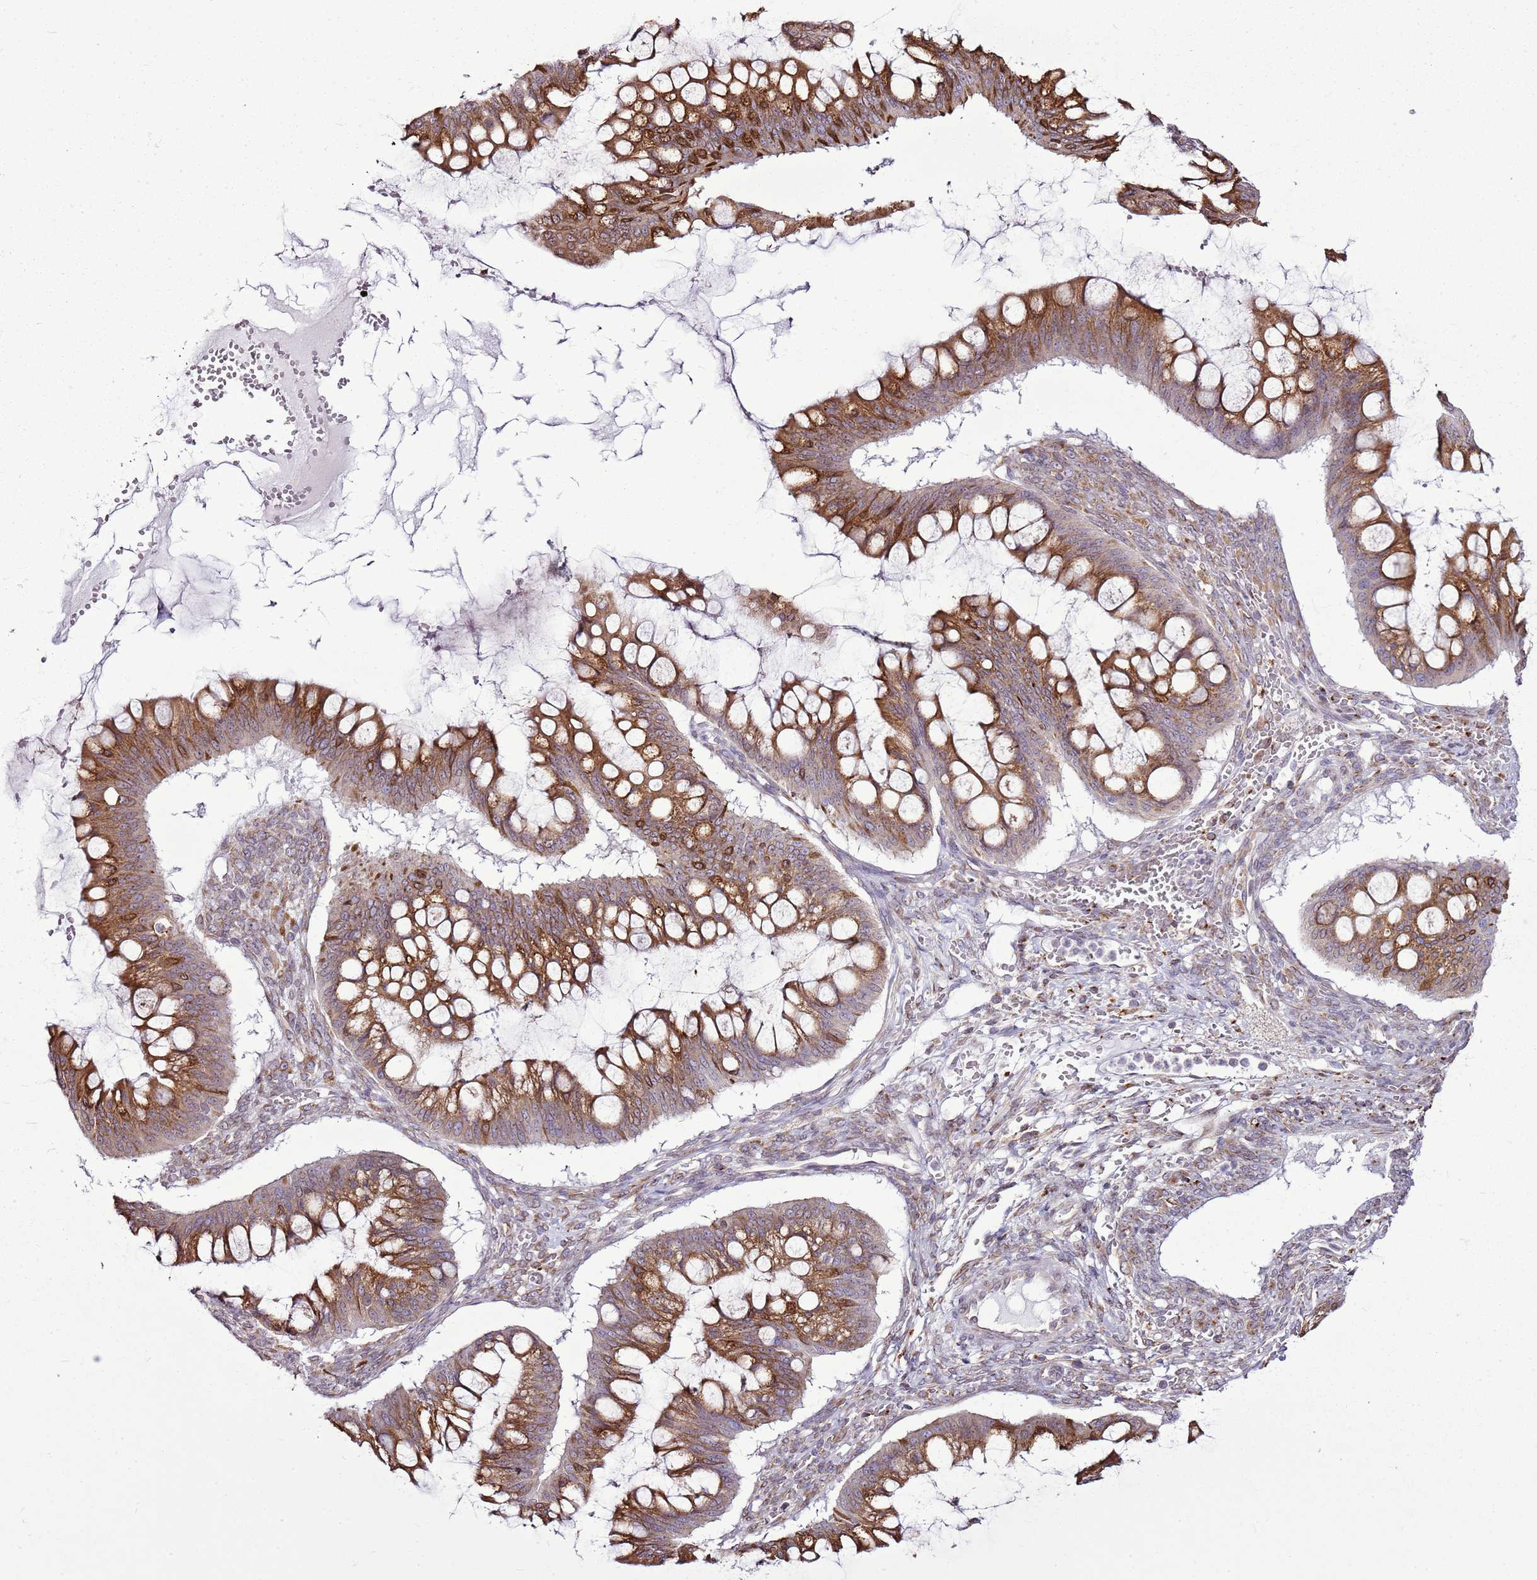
{"staining": {"intensity": "moderate", "quantity": ">75%", "location": "cytoplasmic/membranous"}, "tissue": "ovarian cancer", "cell_type": "Tumor cells", "image_type": "cancer", "snomed": [{"axis": "morphology", "description": "Cystadenocarcinoma, mucinous, NOS"}, {"axis": "topography", "description": "Ovary"}], "caption": "Immunohistochemical staining of human ovarian cancer reveals medium levels of moderate cytoplasmic/membranous protein positivity in about >75% of tumor cells.", "gene": "TMED10", "patient": {"sex": "female", "age": 73}}